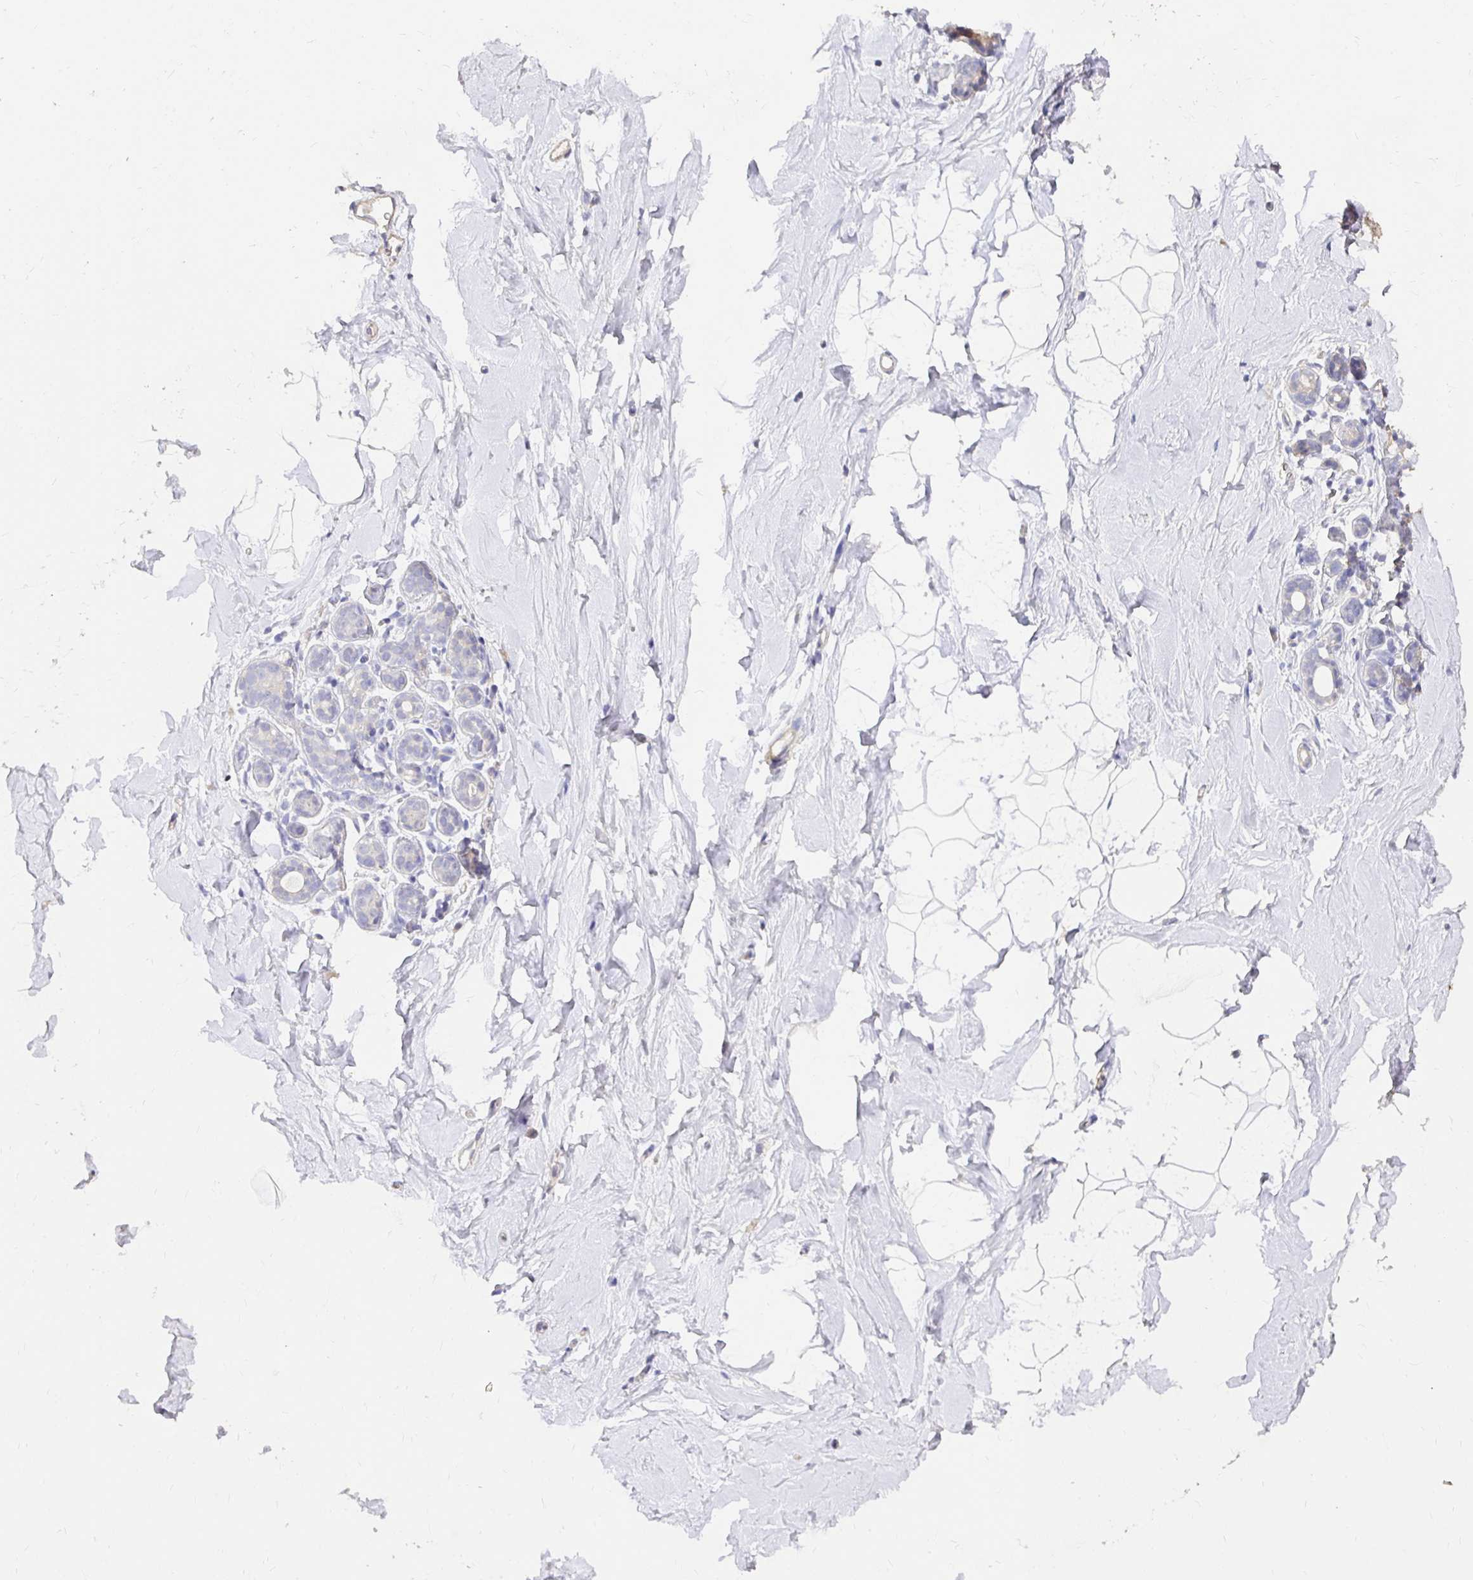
{"staining": {"intensity": "negative", "quantity": "none", "location": "none"}, "tissue": "breast", "cell_type": "Adipocytes", "image_type": "normal", "snomed": [{"axis": "morphology", "description": "Normal tissue, NOS"}, {"axis": "topography", "description": "Breast"}], "caption": "A high-resolution image shows immunohistochemistry staining of unremarkable breast, which shows no significant expression in adipocytes.", "gene": "UGT1A6", "patient": {"sex": "female", "age": 32}}